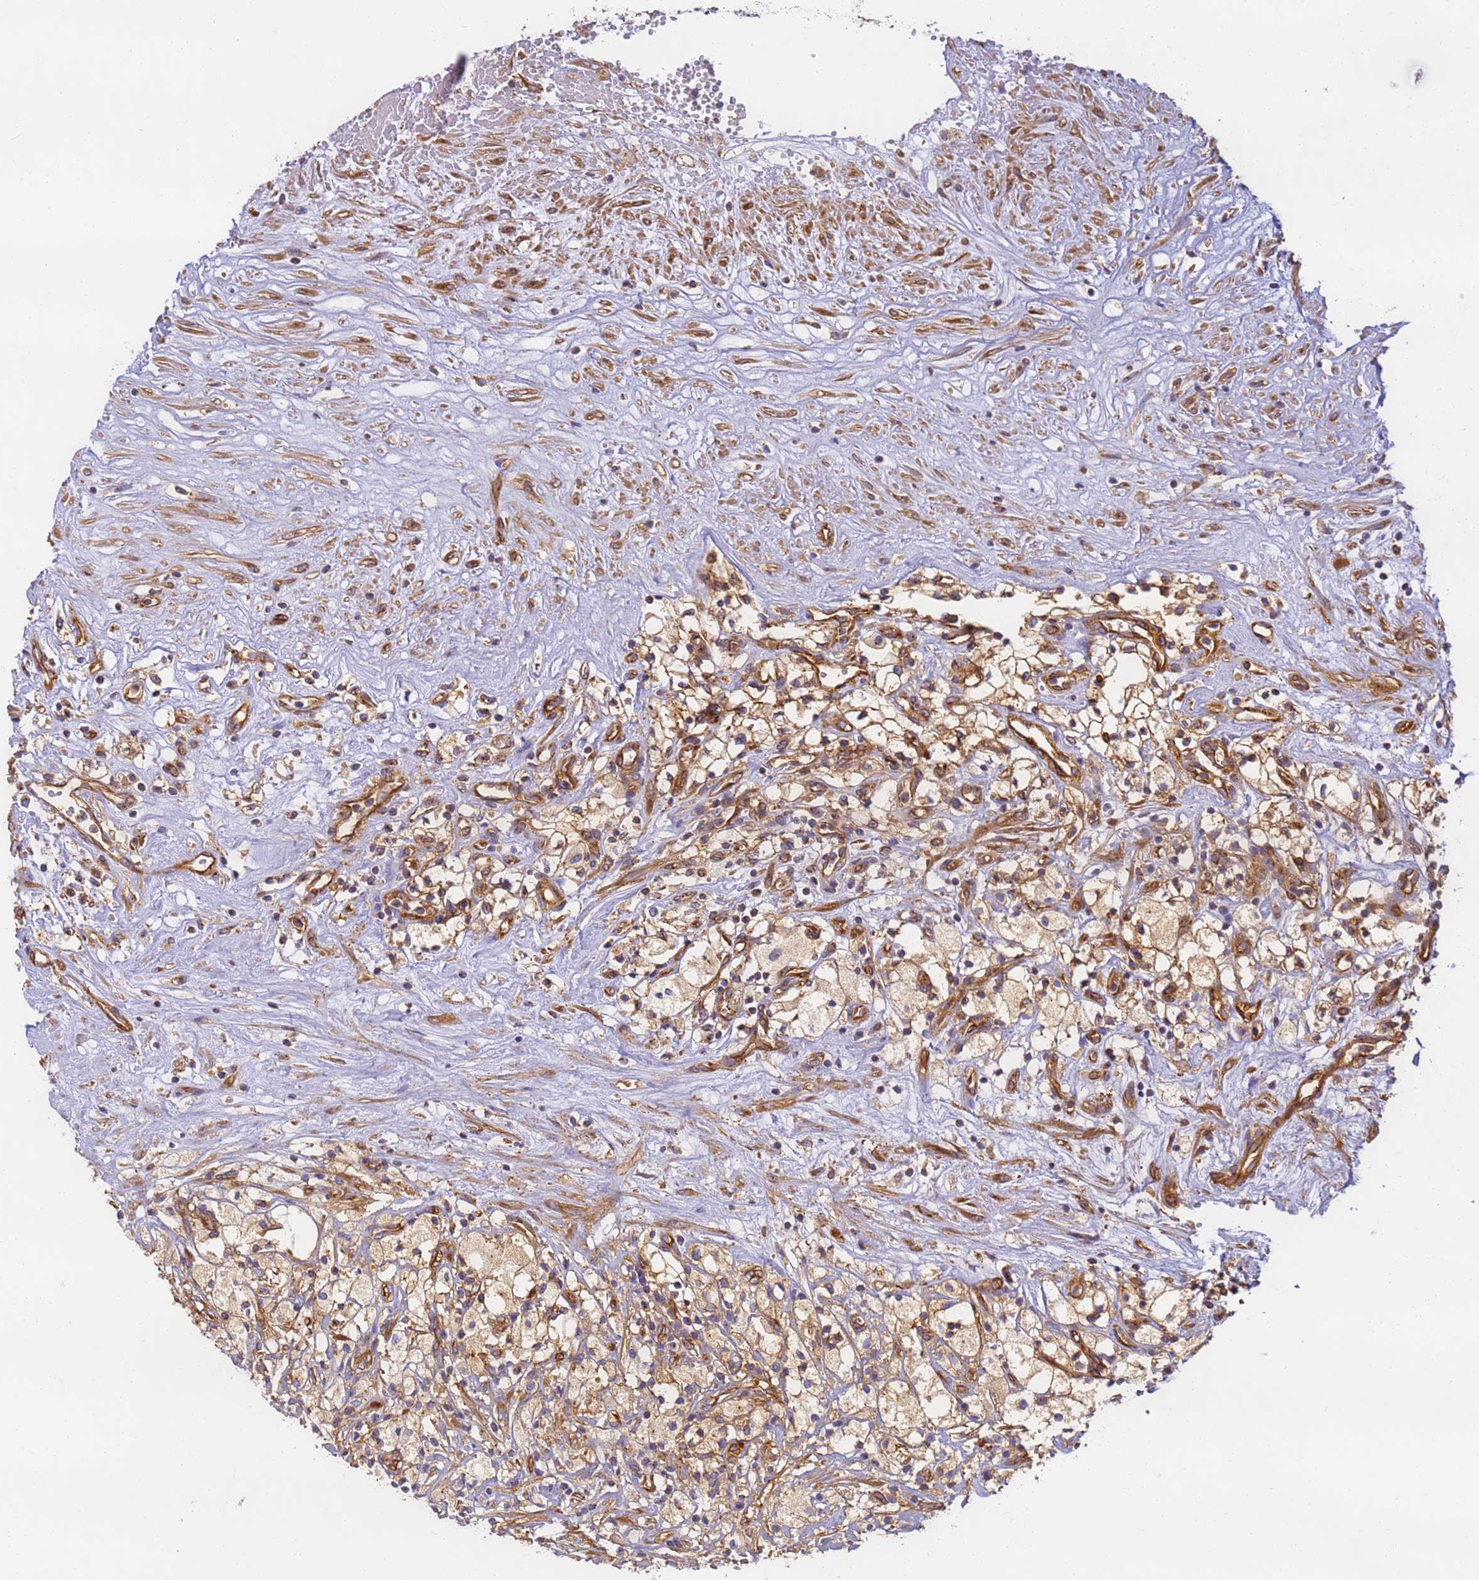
{"staining": {"intensity": "moderate", "quantity": ">75%", "location": "cytoplasmic/membranous"}, "tissue": "renal cancer", "cell_type": "Tumor cells", "image_type": "cancer", "snomed": [{"axis": "morphology", "description": "Adenocarcinoma, NOS"}, {"axis": "topography", "description": "Kidney"}], "caption": "Protein staining of renal cancer tissue demonstrates moderate cytoplasmic/membranous expression in about >75% of tumor cells.", "gene": "DYNC1I2", "patient": {"sex": "male", "age": 59}}